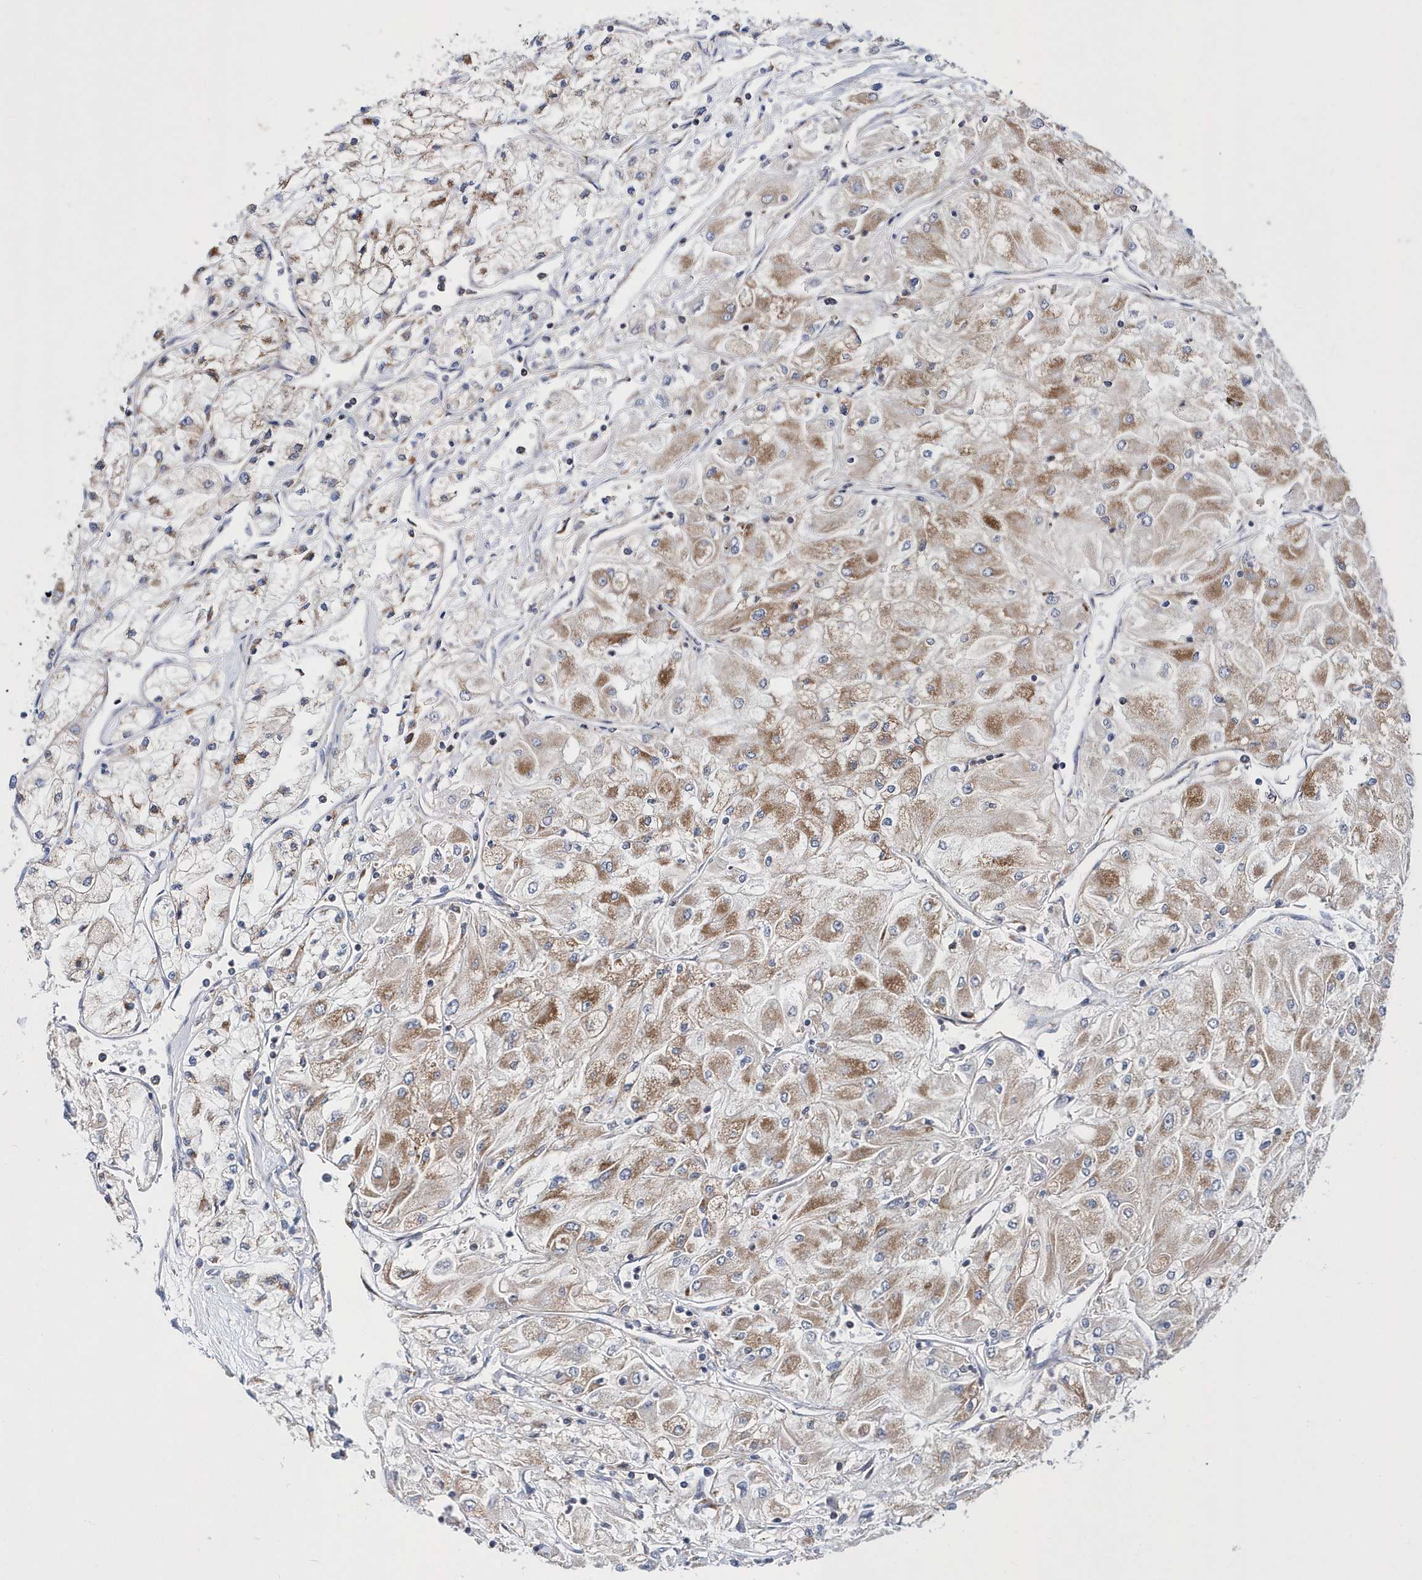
{"staining": {"intensity": "moderate", "quantity": "25%-75%", "location": "cytoplasmic/membranous"}, "tissue": "renal cancer", "cell_type": "Tumor cells", "image_type": "cancer", "snomed": [{"axis": "morphology", "description": "Adenocarcinoma, NOS"}, {"axis": "topography", "description": "Kidney"}], "caption": "Immunohistochemistry (DAB (3,3'-diaminobenzidine)) staining of renal adenocarcinoma reveals moderate cytoplasmic/membranous protein positivity in approximately 25%-75% of tumor cells. (DAB IHC, brown staining for protein, blue staining for nuclei).", "gene": "SPATA5", "patient": {"sex": "male", "age": 80}}